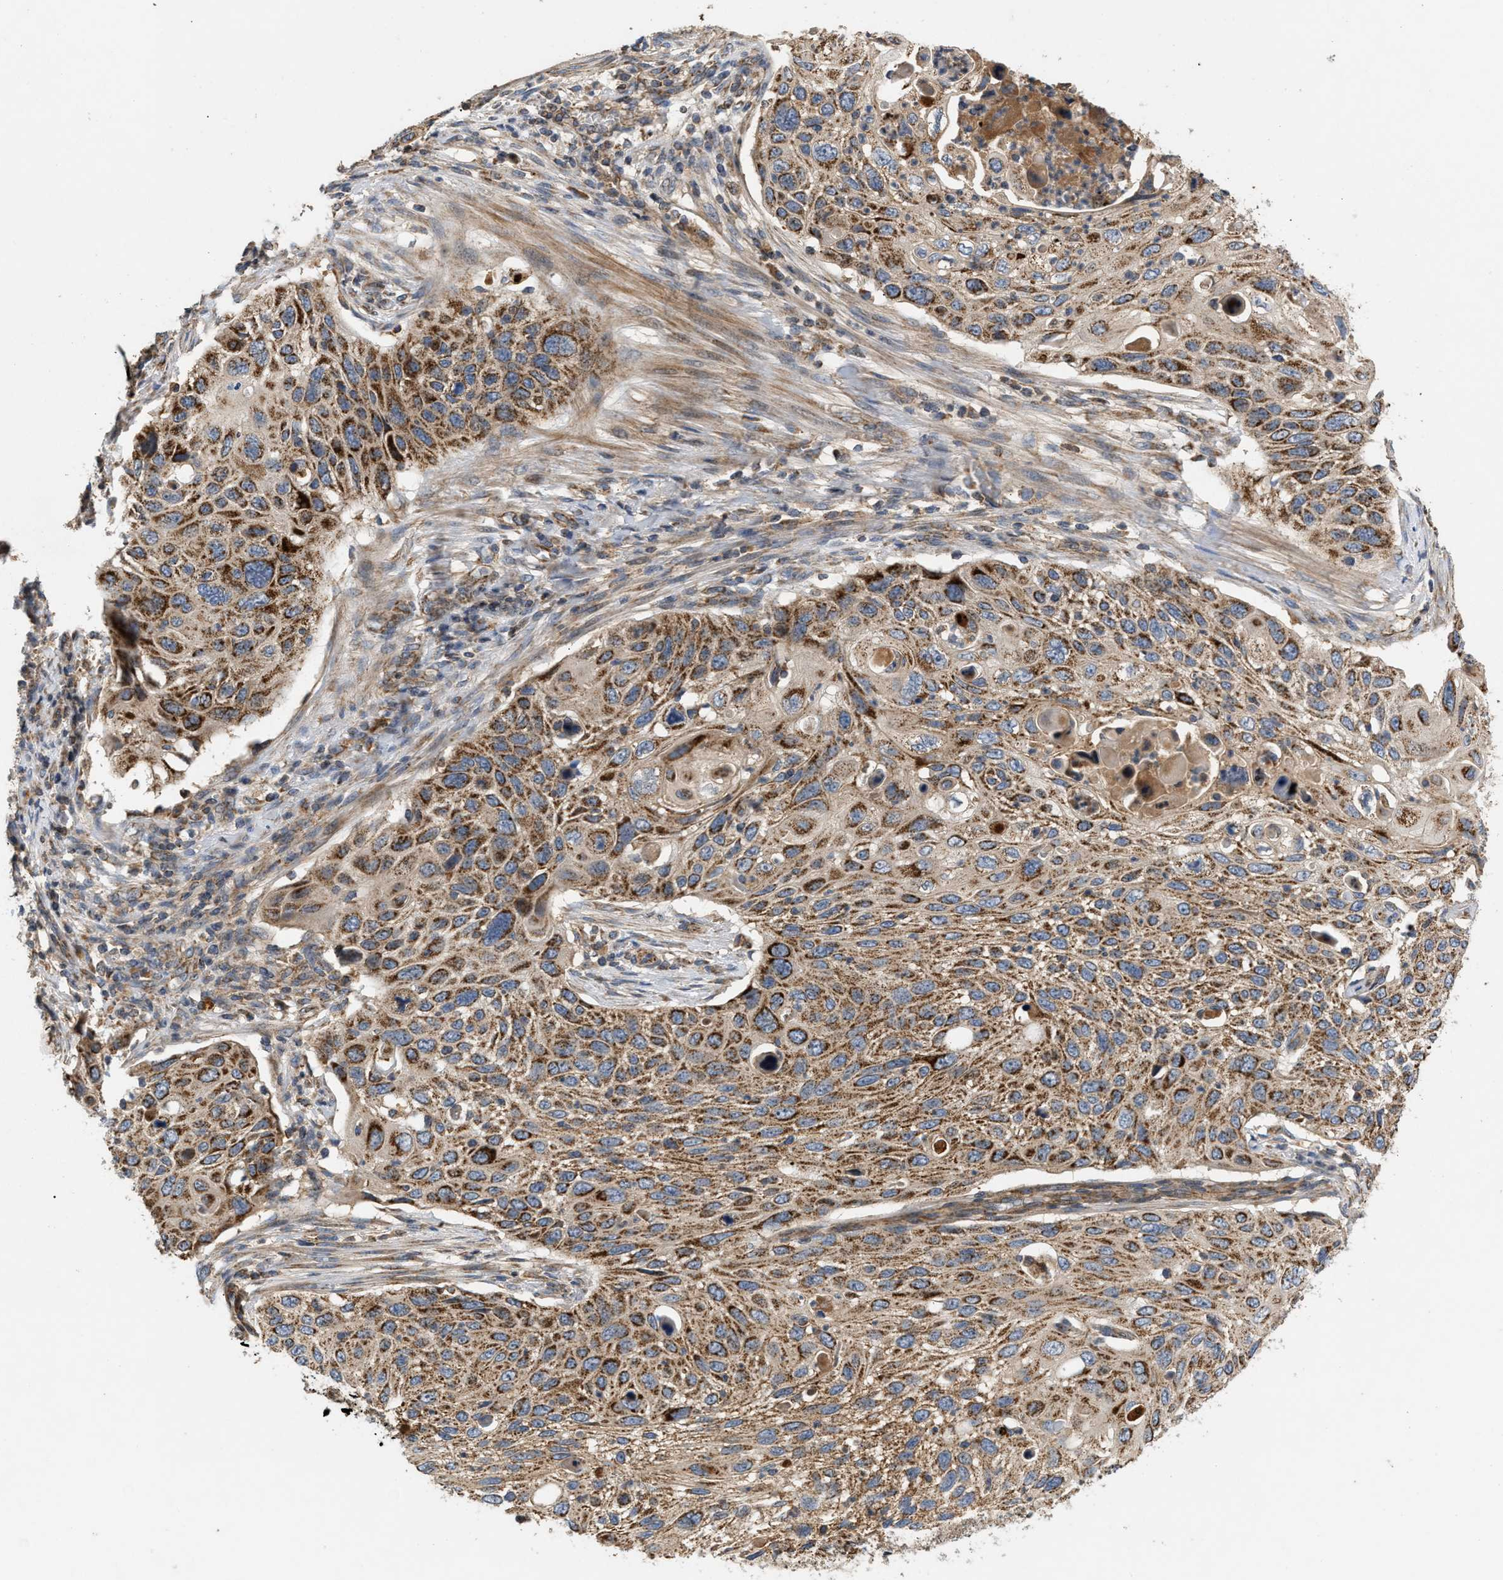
{"staining": {"intensity": "moderate", "quantity": ">75%", "location": "cytoplasmic/membranous"}, "tissue": "cervical cancer", "cell_type": "Tumor cells", "image_type": "cancer", "snomed": [{"axis": "morphology", "description": "Squamous cell carcinoma, NOS"}, {"axis": "topography", "description": "Cervix"}], "caption": "The image demonstrates immunohistochemical staining of squamous cell carcinoma (cervical). There is moderate cytoplasmic/membranous staining is present in approximately >75% of tumor cells.", "gene": "TACO1", "patient": {"sex": "female", "age": 70}}